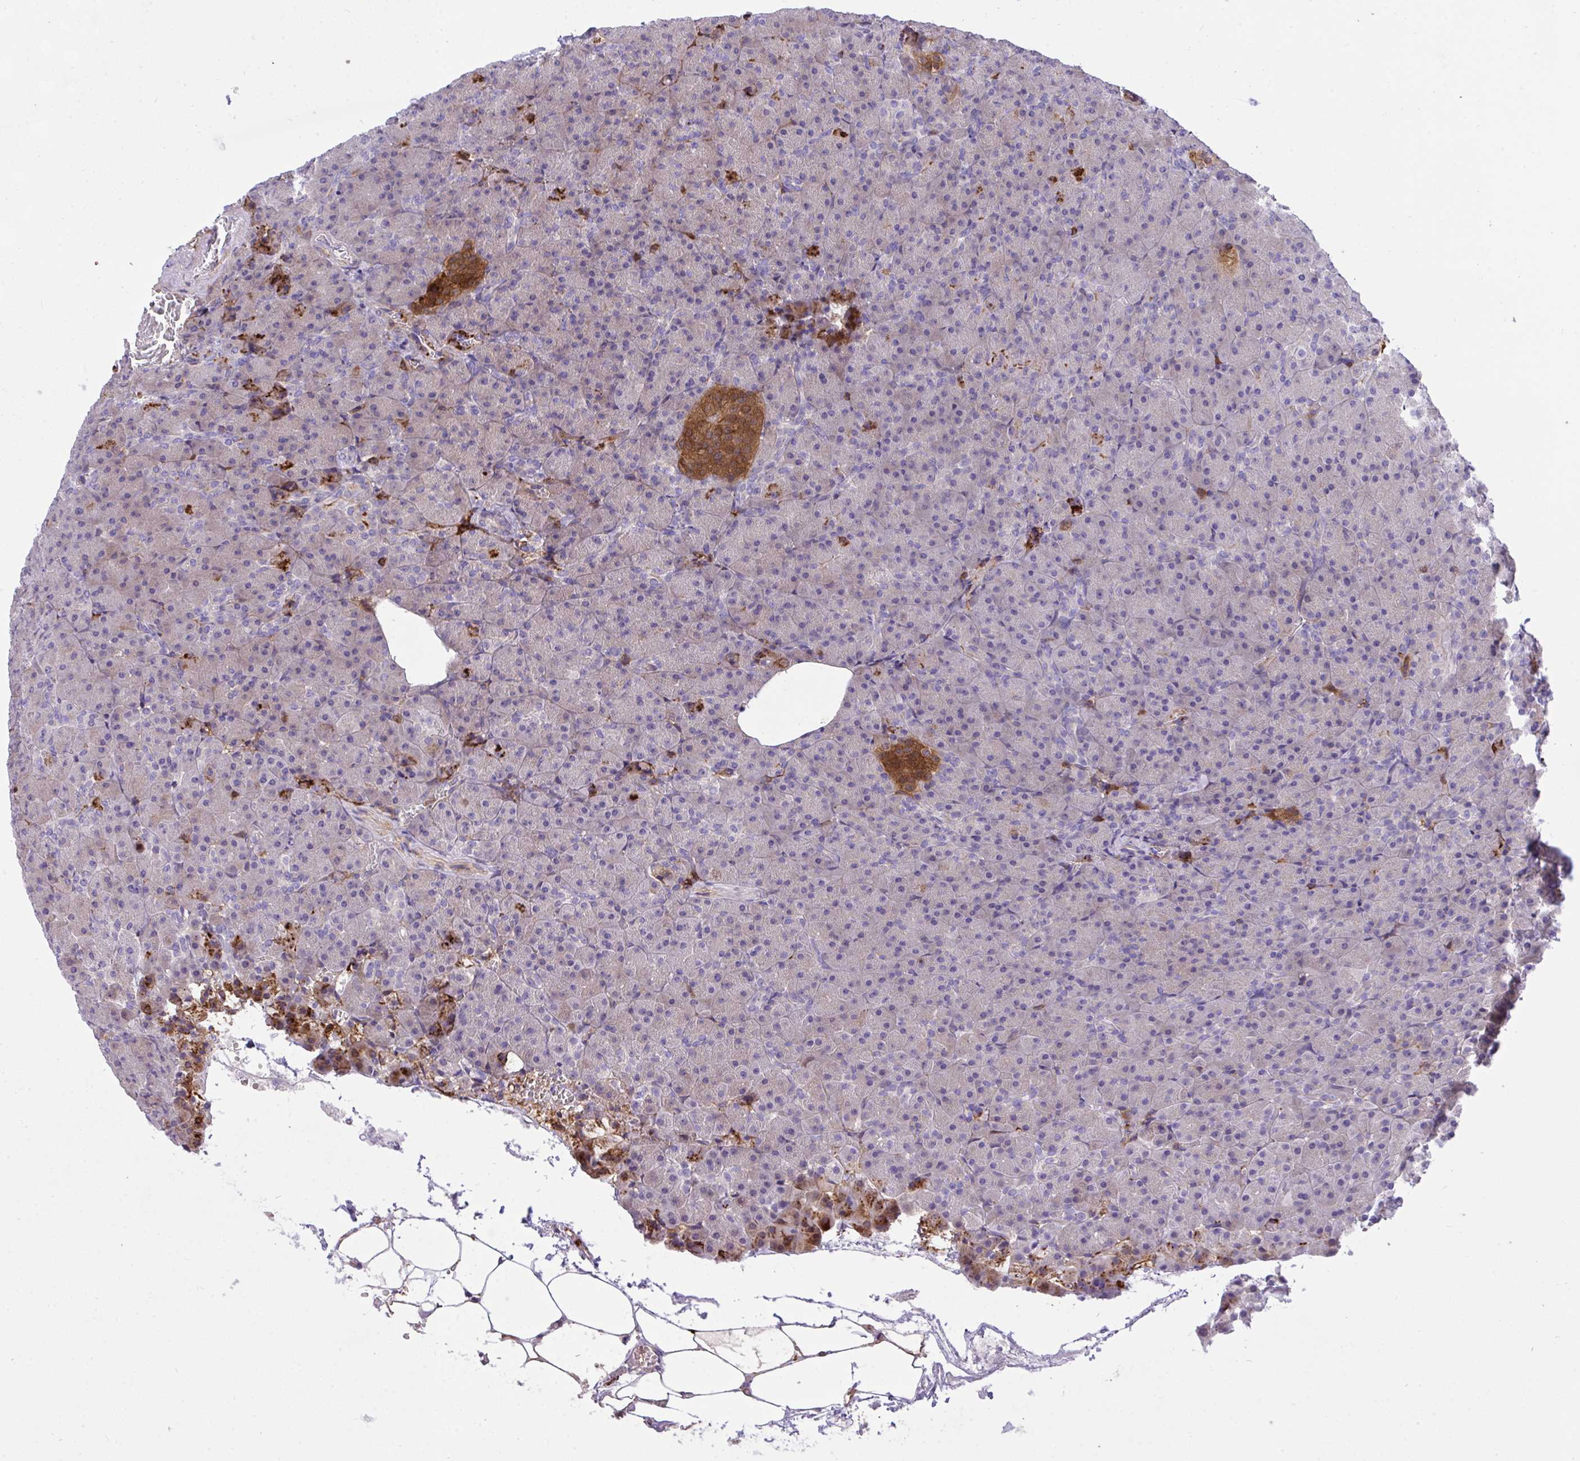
{"staining": {"intensity": "moderate", "quantity": "<25%", "location": "cytoplasmic/membranous"}, "tissue": "pancreas", "cell_type": "Exocrine glandular cells", "image_type": "normal", "snomed": [{"axis": "morphology", "description": "Normal tissue, NOS"}, {"axis": "topography", "description": "Pancreas"}], "caption": "Immunohistochemical staining of normal pancreas shows <25% levels of moderate cytoplasmic/membranous protein expression in approximately <25% of exocrine glandular cells. Immunohistochemistry (ihc) stains the protein in brown and the nuclei are stained blue.", "gene": "ERI1", "patient": {"sex": "female", "age": 74}}